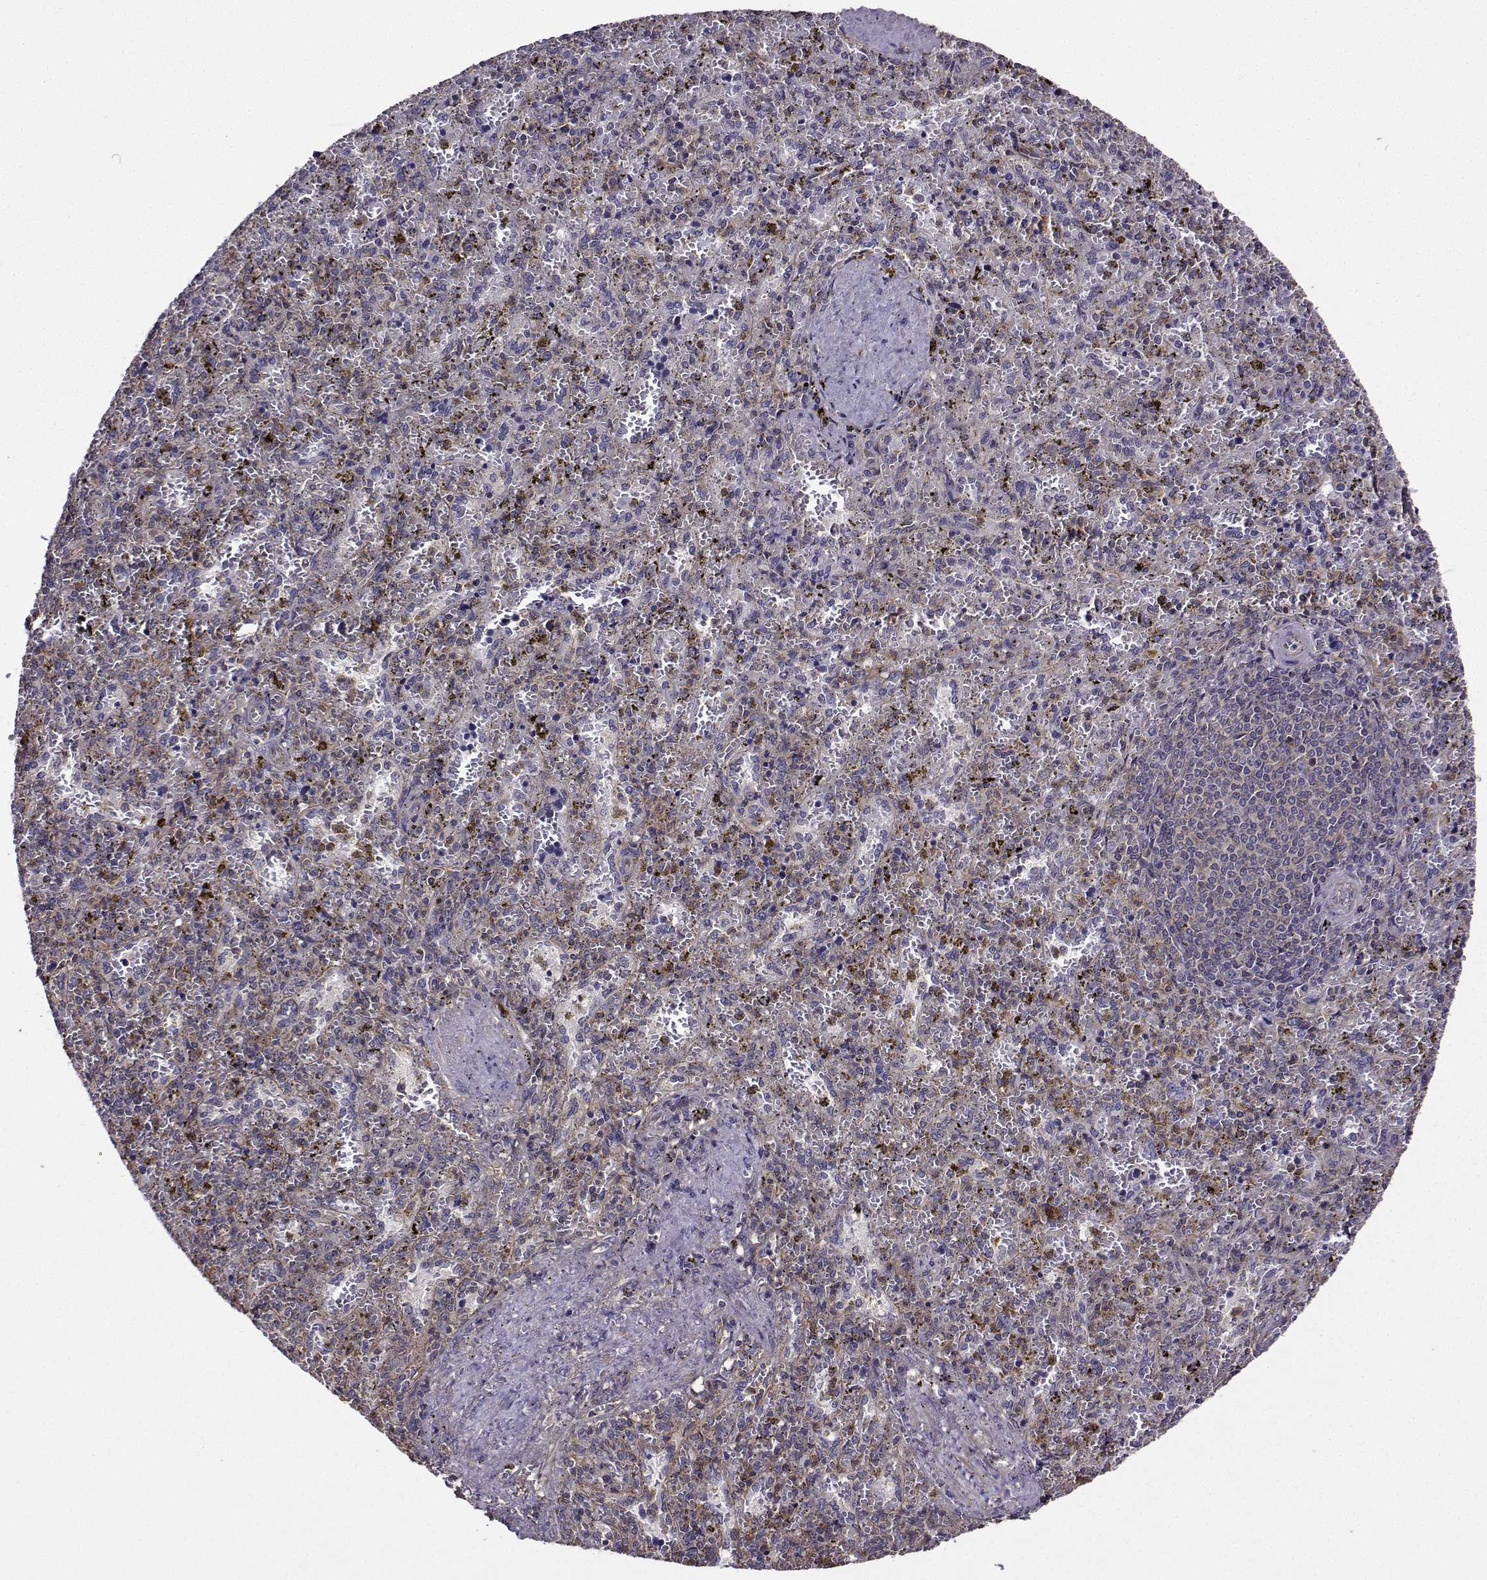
{"staining": {"intensity": "negative", "quantity": "none", "location": "none"}, "tissue": "spleen", "cell_type": "Cells in red pulp", "image_type": "normal", "snomed": [{"axis": "morphology", "description": "Normal tissue, NOS"}, {"axis": "topography", "description": "Spleen"}], "caption": "Immunohistochemistry histopathology image of unremarkable spleen: spleen stained with DAB demonstrates no significant protein staining in cells in red pulp.", "gene": "ITGB8", "patient": {"sex": "female", "age": 50}}